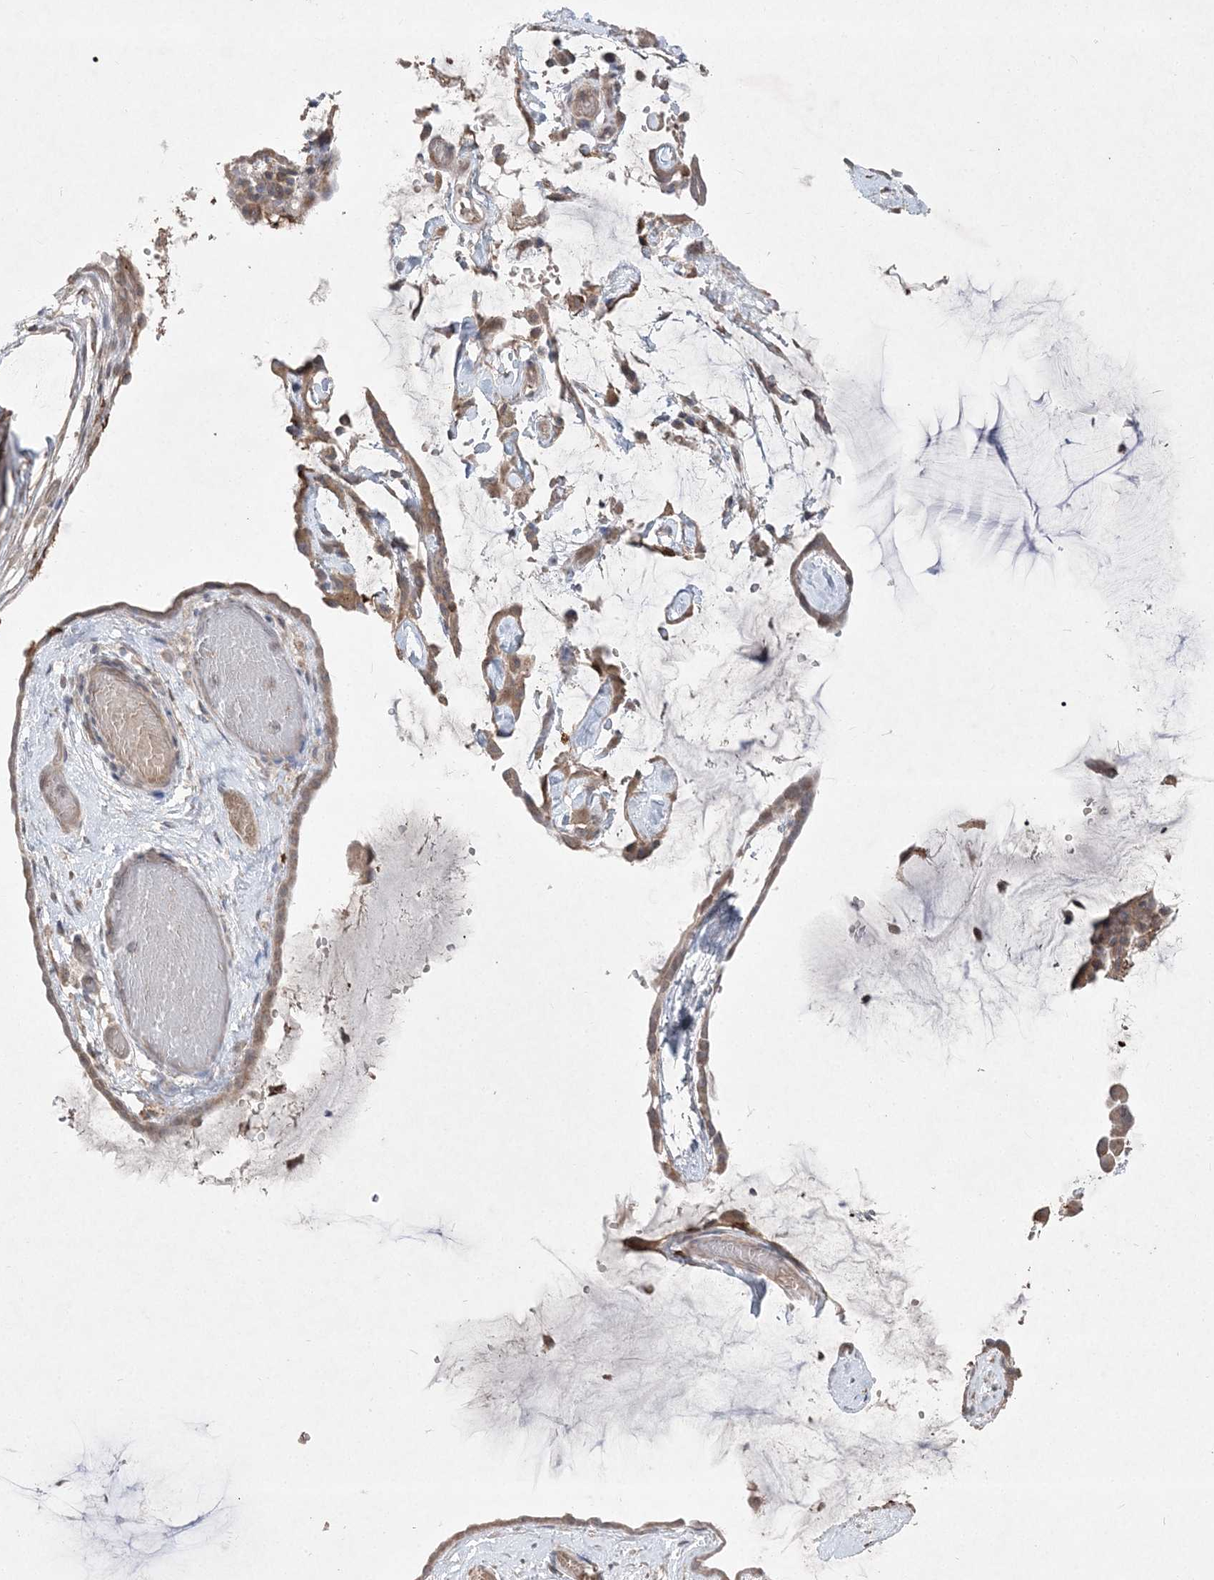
{"staining": {"intensity": "weak", "quantity": "25%-75%", "location": "cytoplasmic/membranous"}, "tissue": "ovarian cancer", "cell_type": "Tumor cells", "image_type": "cancer", "snomed": [{"axis": "morphology", "description": "Cystadenocarcinoma, mucinous, NOS"}, {"axis": "topography", "description": "Ovary"}], "caption": "The photomicrograph reveals a brown stain indicating the presence of a protein in the cytoplasmic/membranous of tumor cells in ovarian cancer (mucinous cystadenocarcinoma).", "gene": "CLNK", "patient": {"sex": "female", "age": 39}}